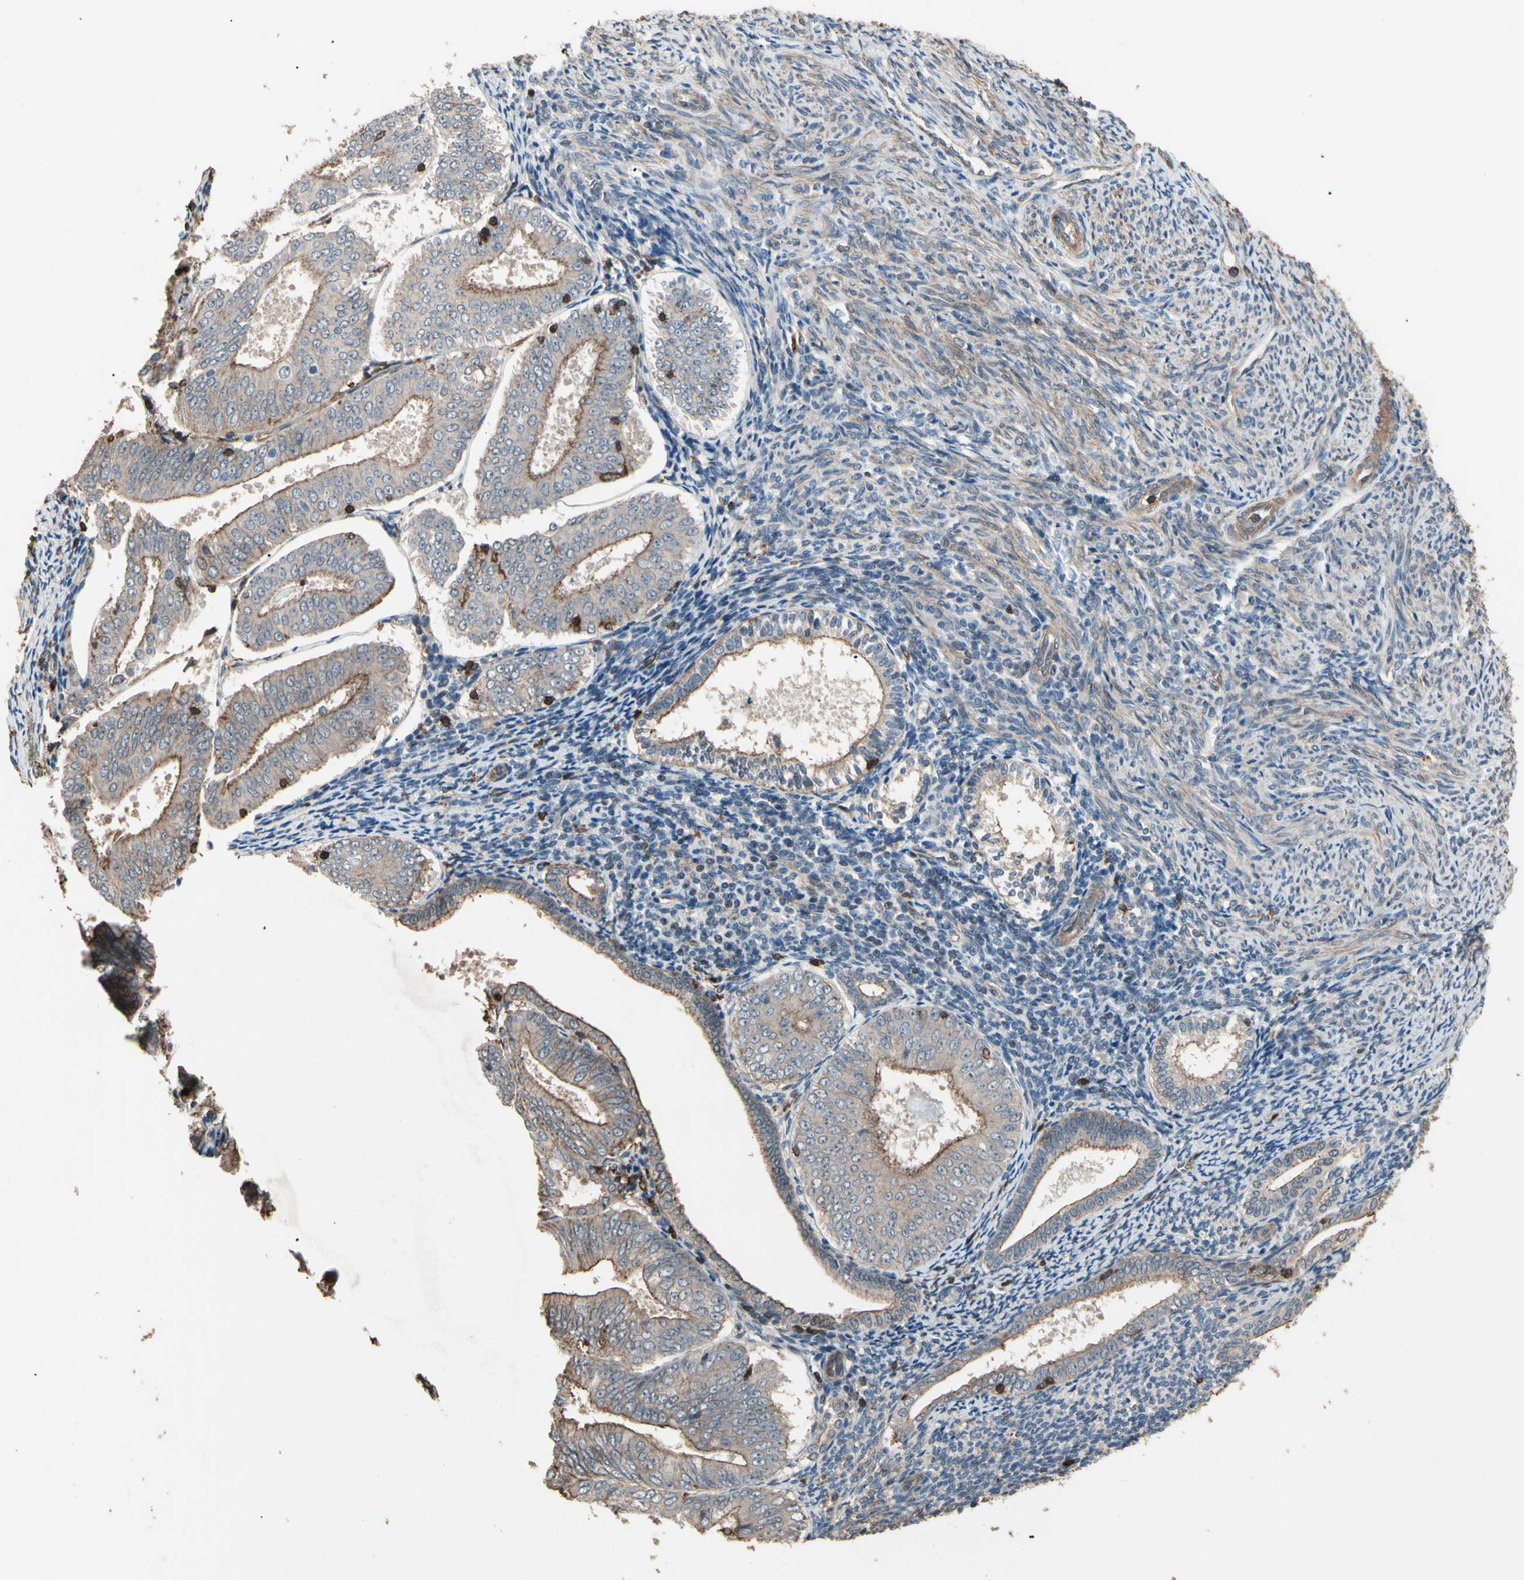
{"staining": {"intensity": "weak", "quantity": "25%-75%", "location": "cytoplasmic/membranous"}, "tissue": "endometrial cancer", "cell_type": "Tumor cells", "image_type": "cancer", "snomed": [{"axis": "morphology", "description": "Adenocarcinoma, NOS"}, {"axis": "topography", "description": "Endometrium"}], "caption": "Human endometrial adenocarcinoma stained for a protein (brown) demonstrates weak cytoplasmic/membranous positive staining in about 25%-75% of tumor cells.", "gene": "MAPK13", "patient": {"sex": "female", "age": 63}}